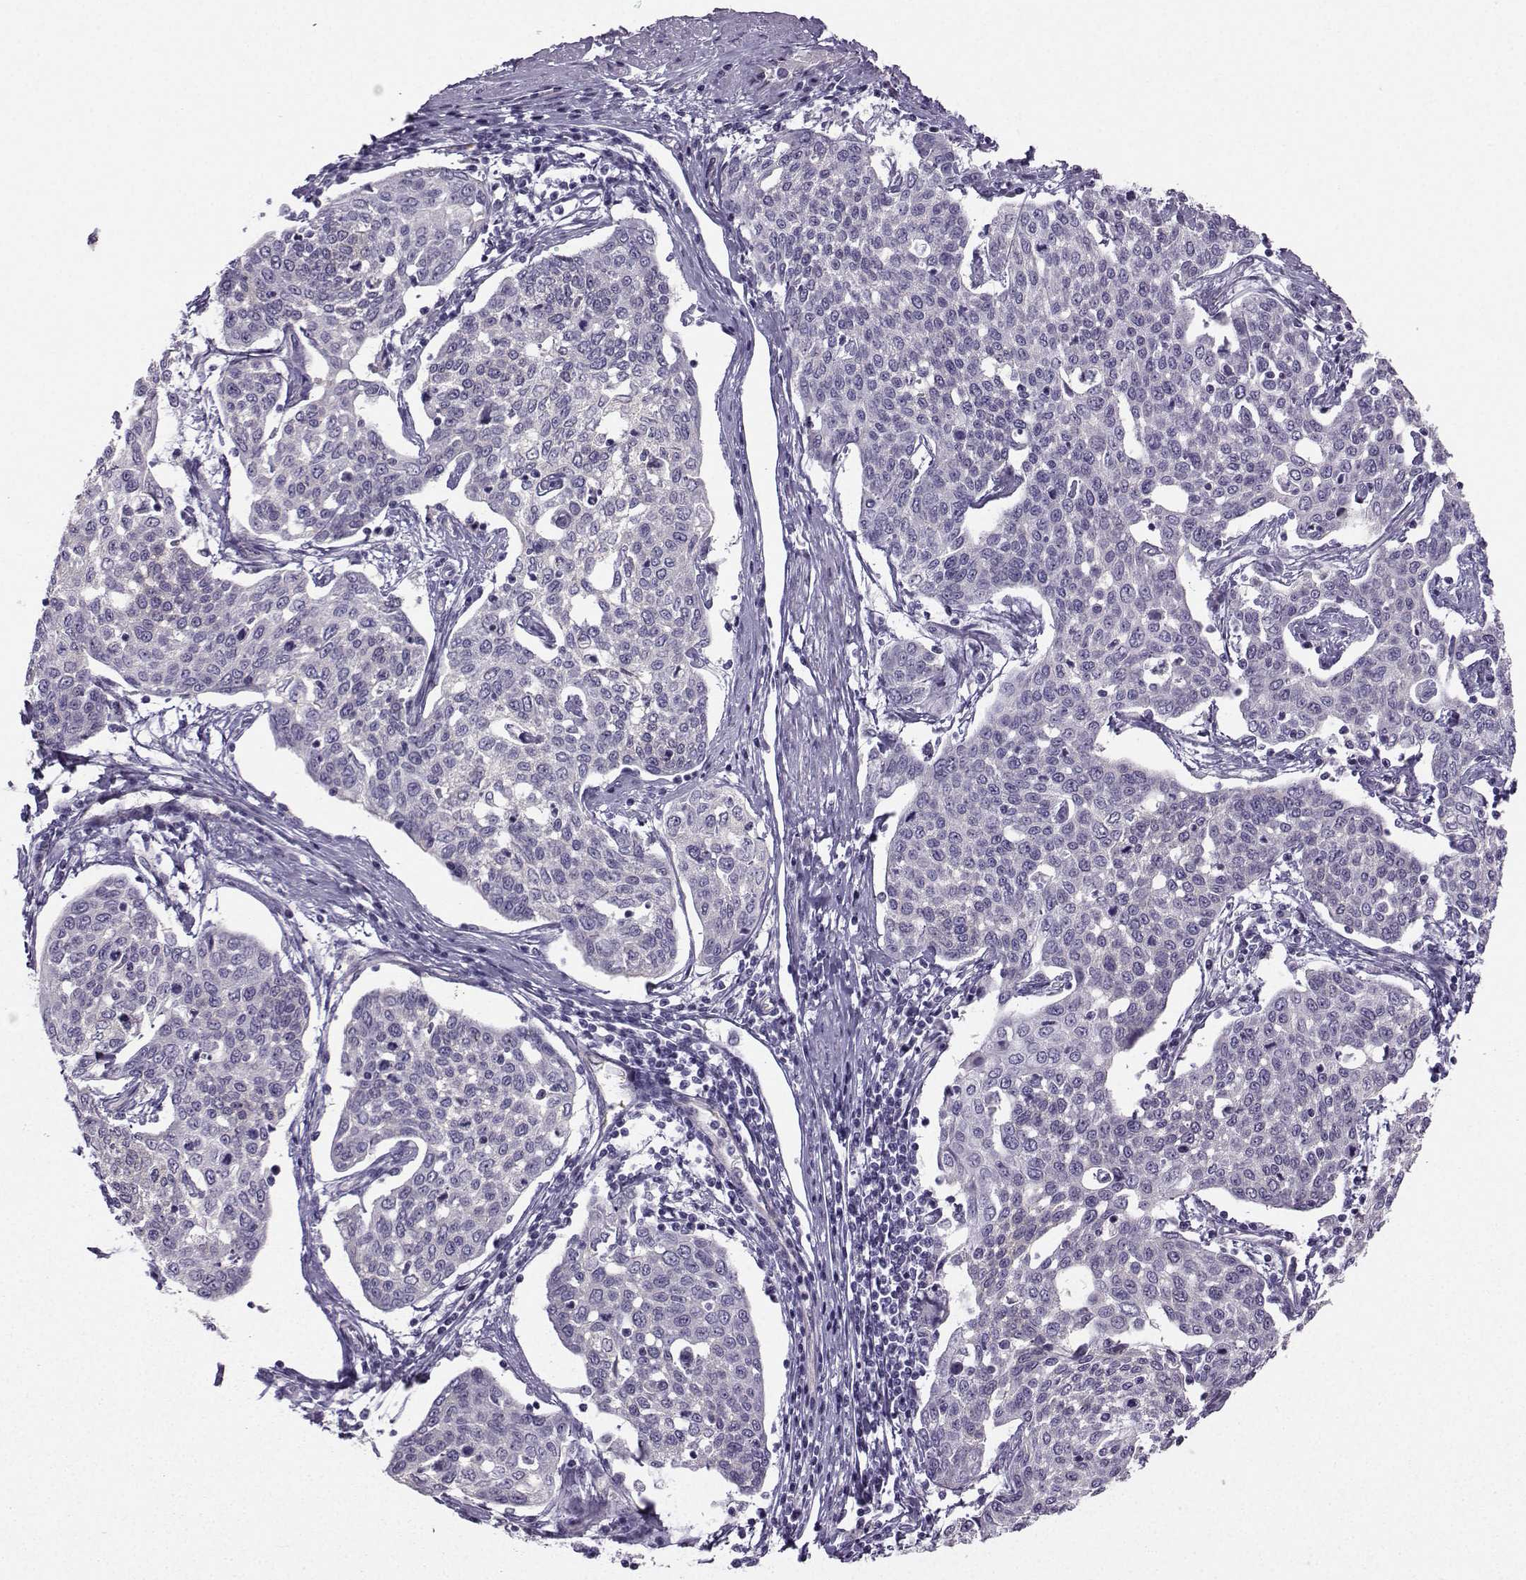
{"staining": {"intensity": "negative", "quantity": "none", "location": "none"}, "tissue": "cervical cancer", "cell_type": "Tumor cells", "image_type": "cancer", "snomed": [{"axis": "morphology", "description": "Squamous cell carcinoma, NOS"}, {"axis": "topography", "description": "Cervix"}], "caption": "Cervical cancer was stained to show a protein in brown. There is no significant expression in tumor cells.", "gene": "NQO1", "patient": {"sex": "female", "age": 34}}